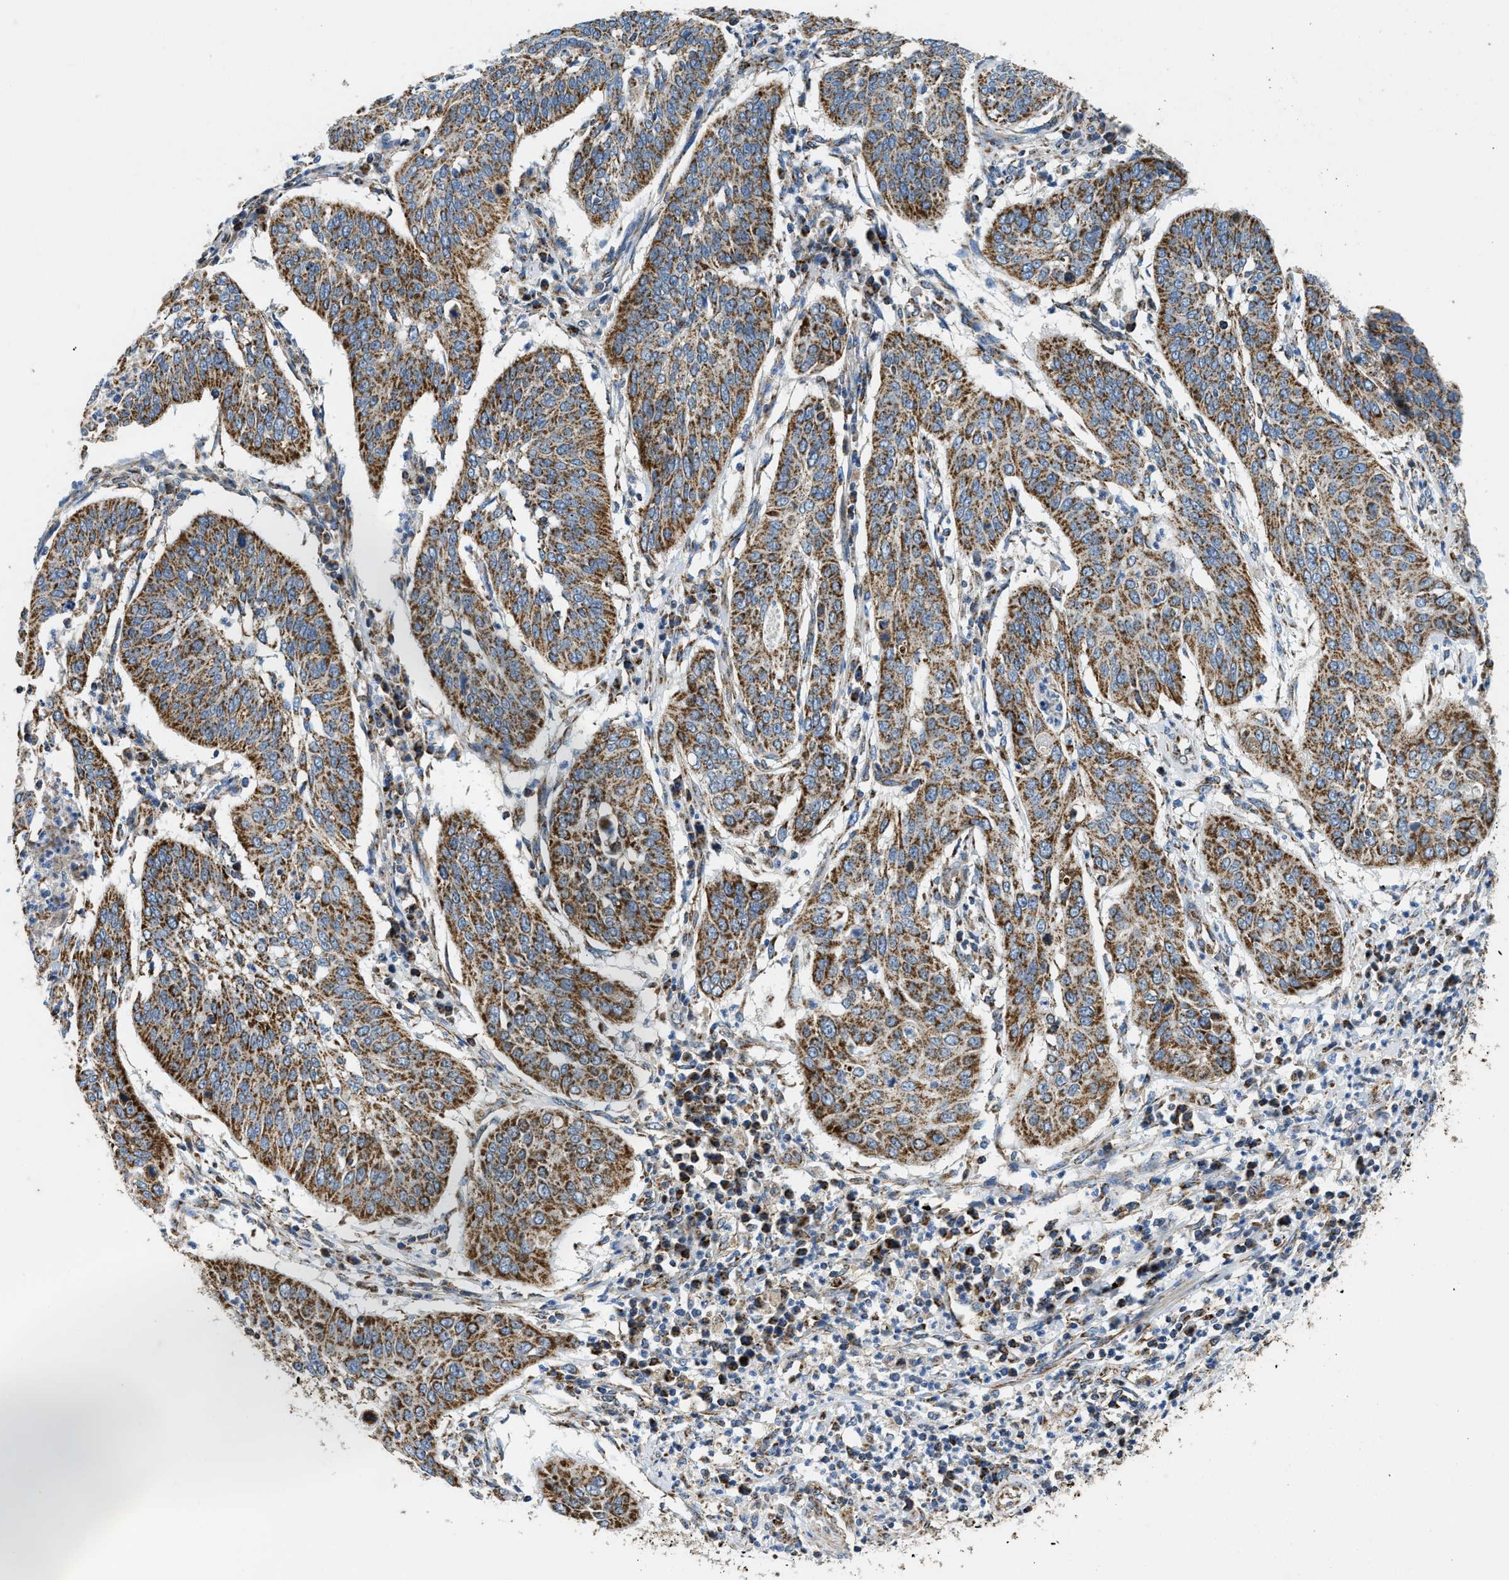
{"staining": {"intensity": "strong", "quantity": ">75%", "location": "cytoplasmic/membranous"}, "tissue": "cervical cancer", "cell_type": "Tumor cells", "image_type": "cancer", "snomed": [{"axis": "morphology", "description": "Normal tissue, NOS"}, {"axis": "morphology", "description": "Squamous cell carcinoma, NOS"}, {"axis": "topography", "description": "Cervix"}], "caption": "The immunohistochemical stain labels strong cytoplasmic/membranous positivity in tumor cells of cervical squamous cell carcinoma tissue. (DAB IHC, brown staining for protein, blue staining for nuclei).", "gene": "STK33", "patient": {"sex": "female", "age": 39}}